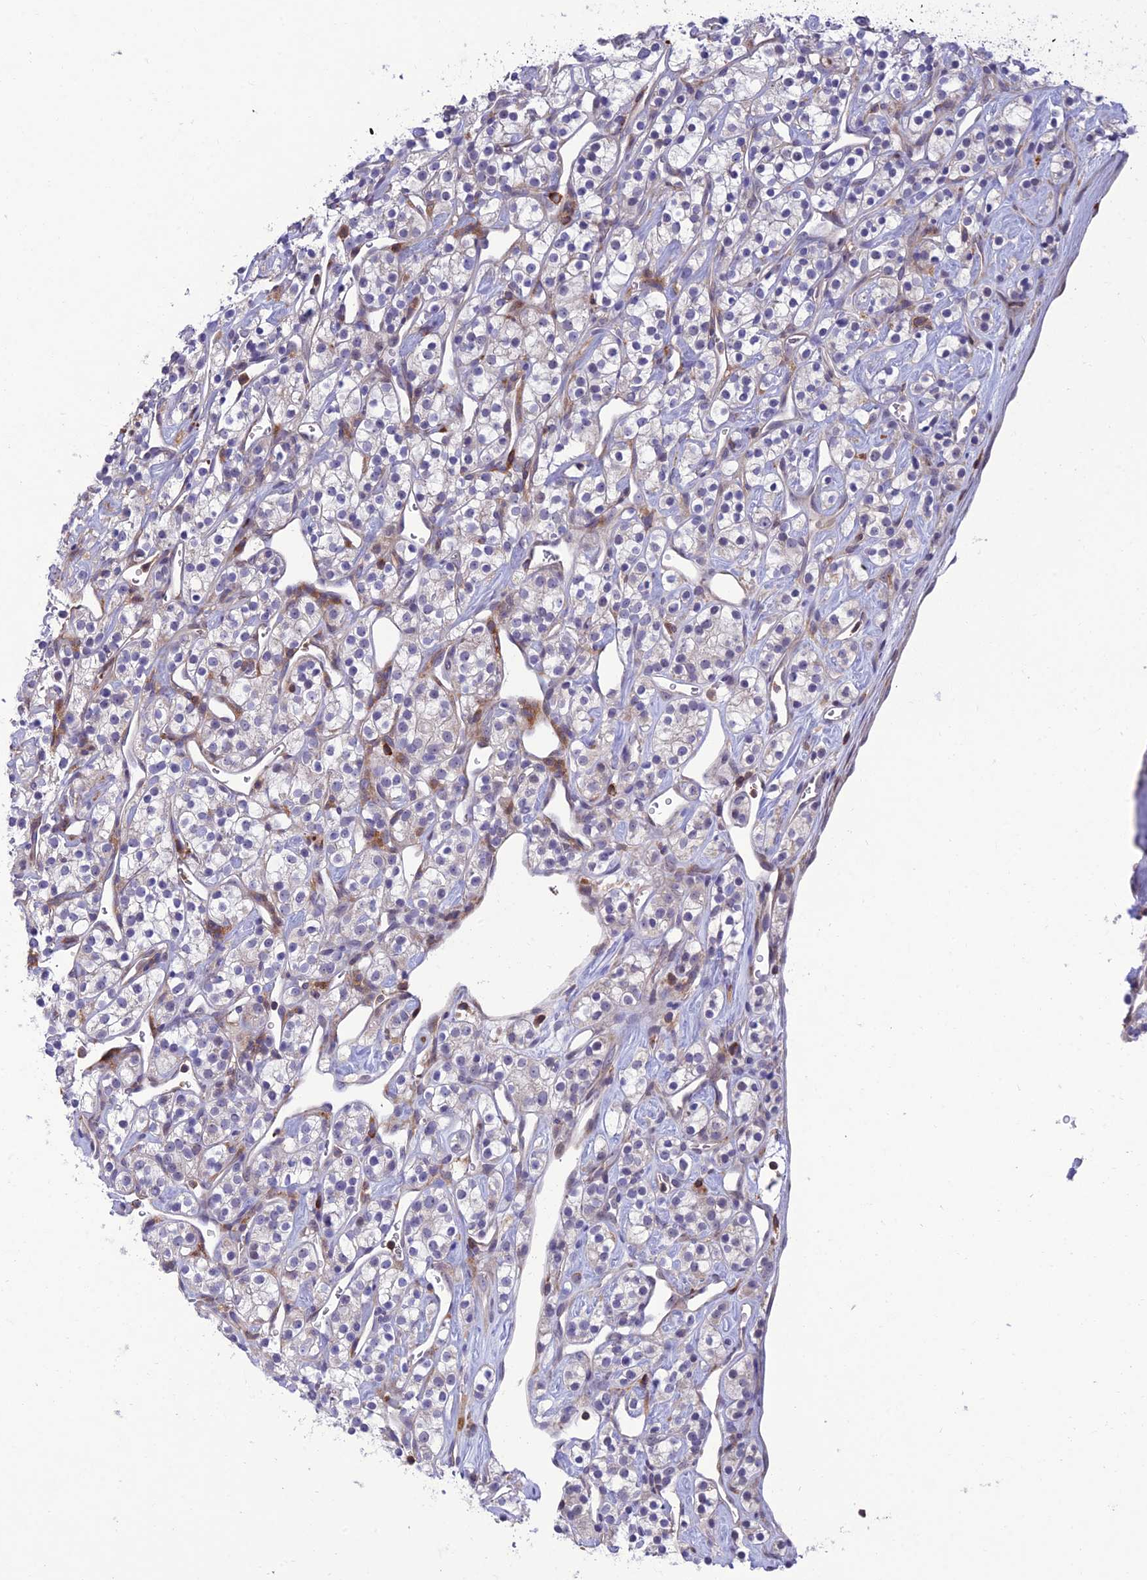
{"staining": {"intensity": "negative", "quantity": "none", "location": "none"}, "tissue": "renal cancer", "cell_type": "Tumor cells", "image_type": "cancer", "snomed": [{"axis": "morphology", "description": "Adenocarcinoma, NOS"}, {"axis": "topography", "description": "Kidney"}], "caption": "Tumor cells are negative for brown protein staining in adenocarcinoma (renal).", "gene": "FAM76A", "patient": {"sex": "male", "age": 77}}